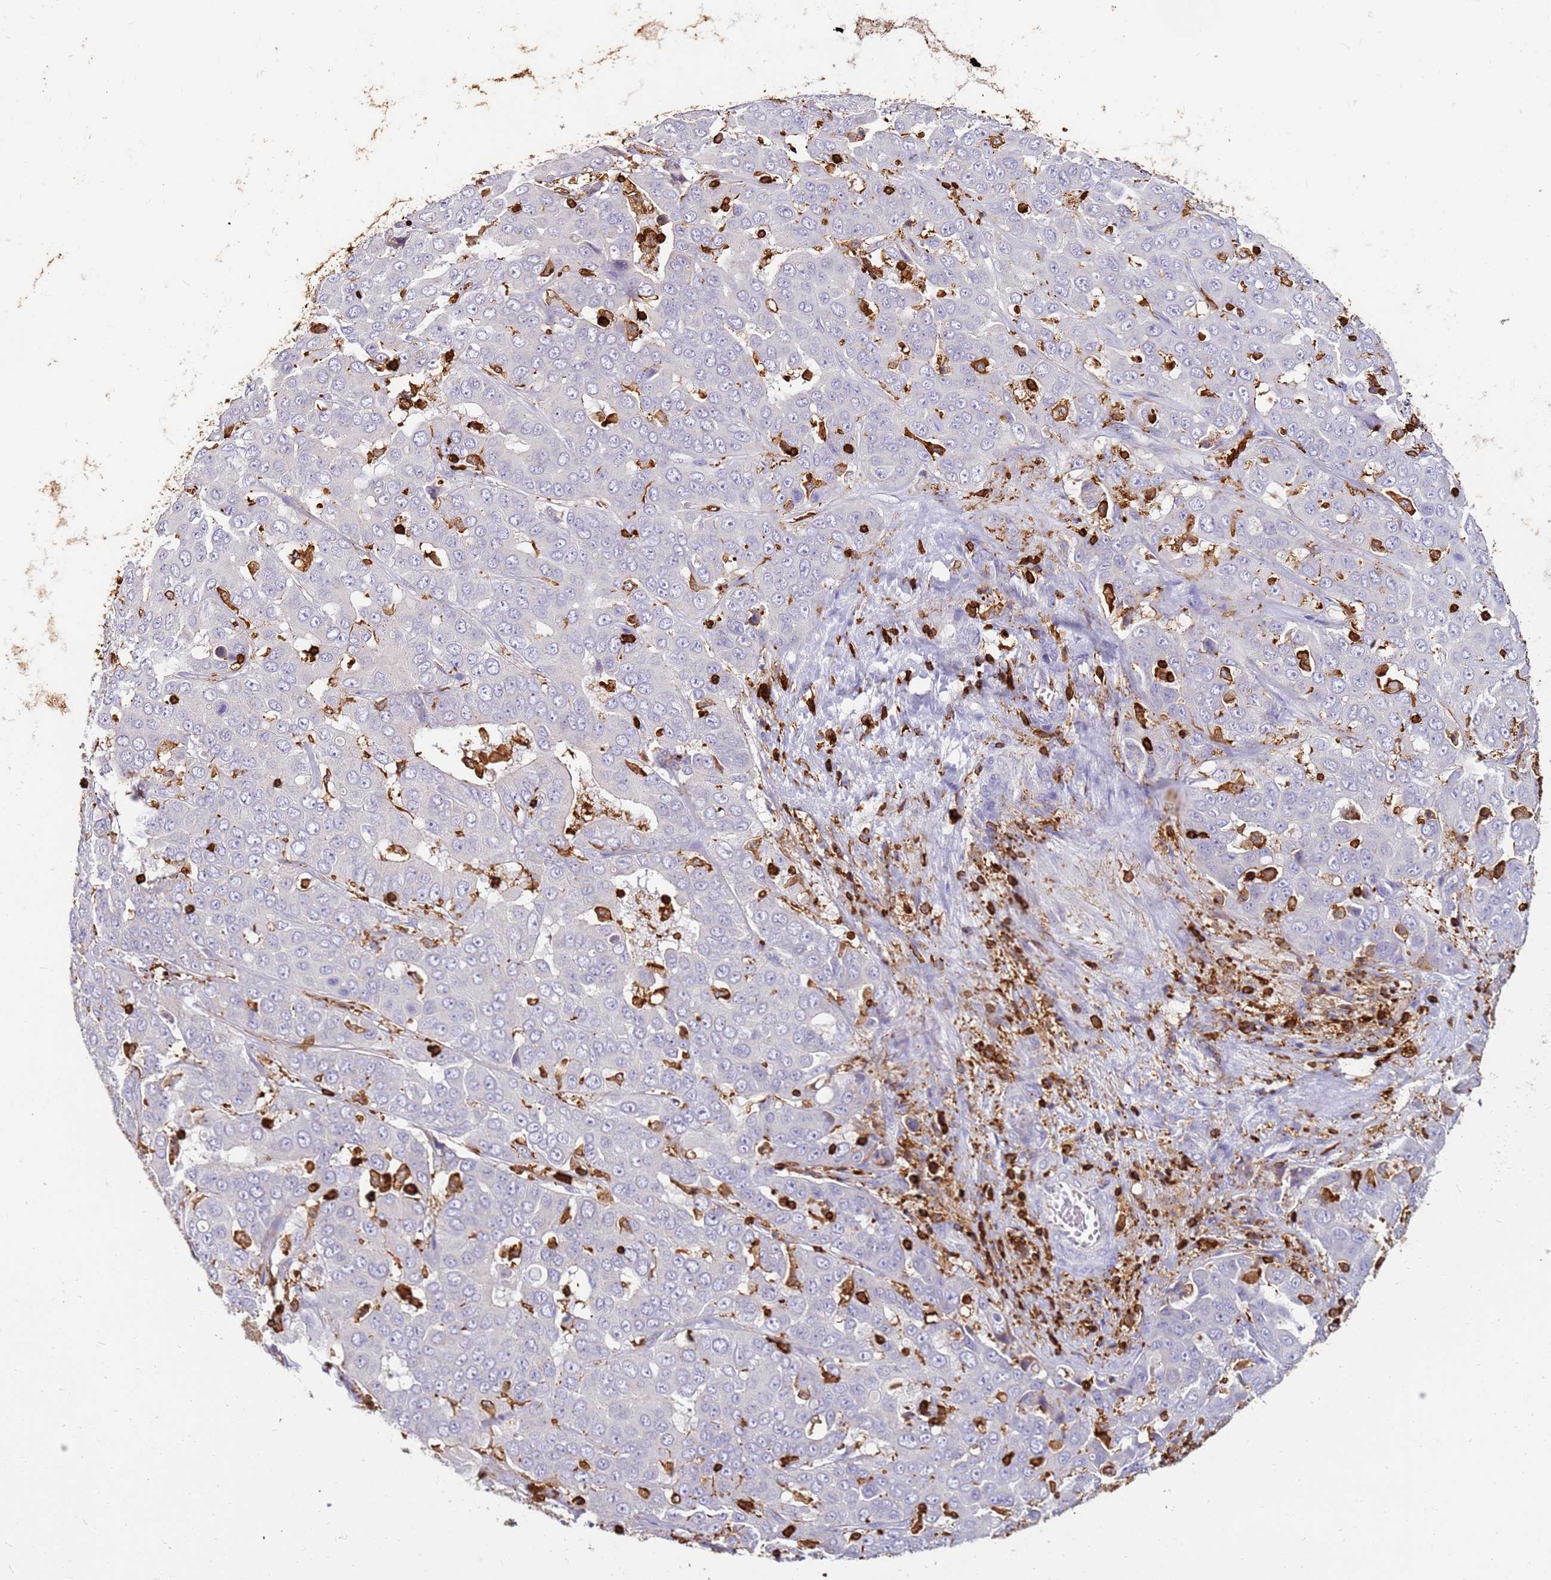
{"staining": {"intensity": "negative", "quantity": "none", "location": "none"}, "tissue": "liver cancer", "cell_type": "Tumor cells", "image_type": "cancer", "snomed": [{"axis": "morphology", "description": "Cholangiocarcinoma"}, {"axis": "topography", "description": "Liver"}], "caption": "Tumor cells show no significant staining in cholangiocarcinoma (liver). The staining was performed using DAB (3,3'-diaminobenzidine) to visualize the protein expression in brown, while the nuclei were stained in blue with hematoxylin (Magnification: 20x).", "gene": "CORO1A", "patient": {"sex": "female", "age": 52}}